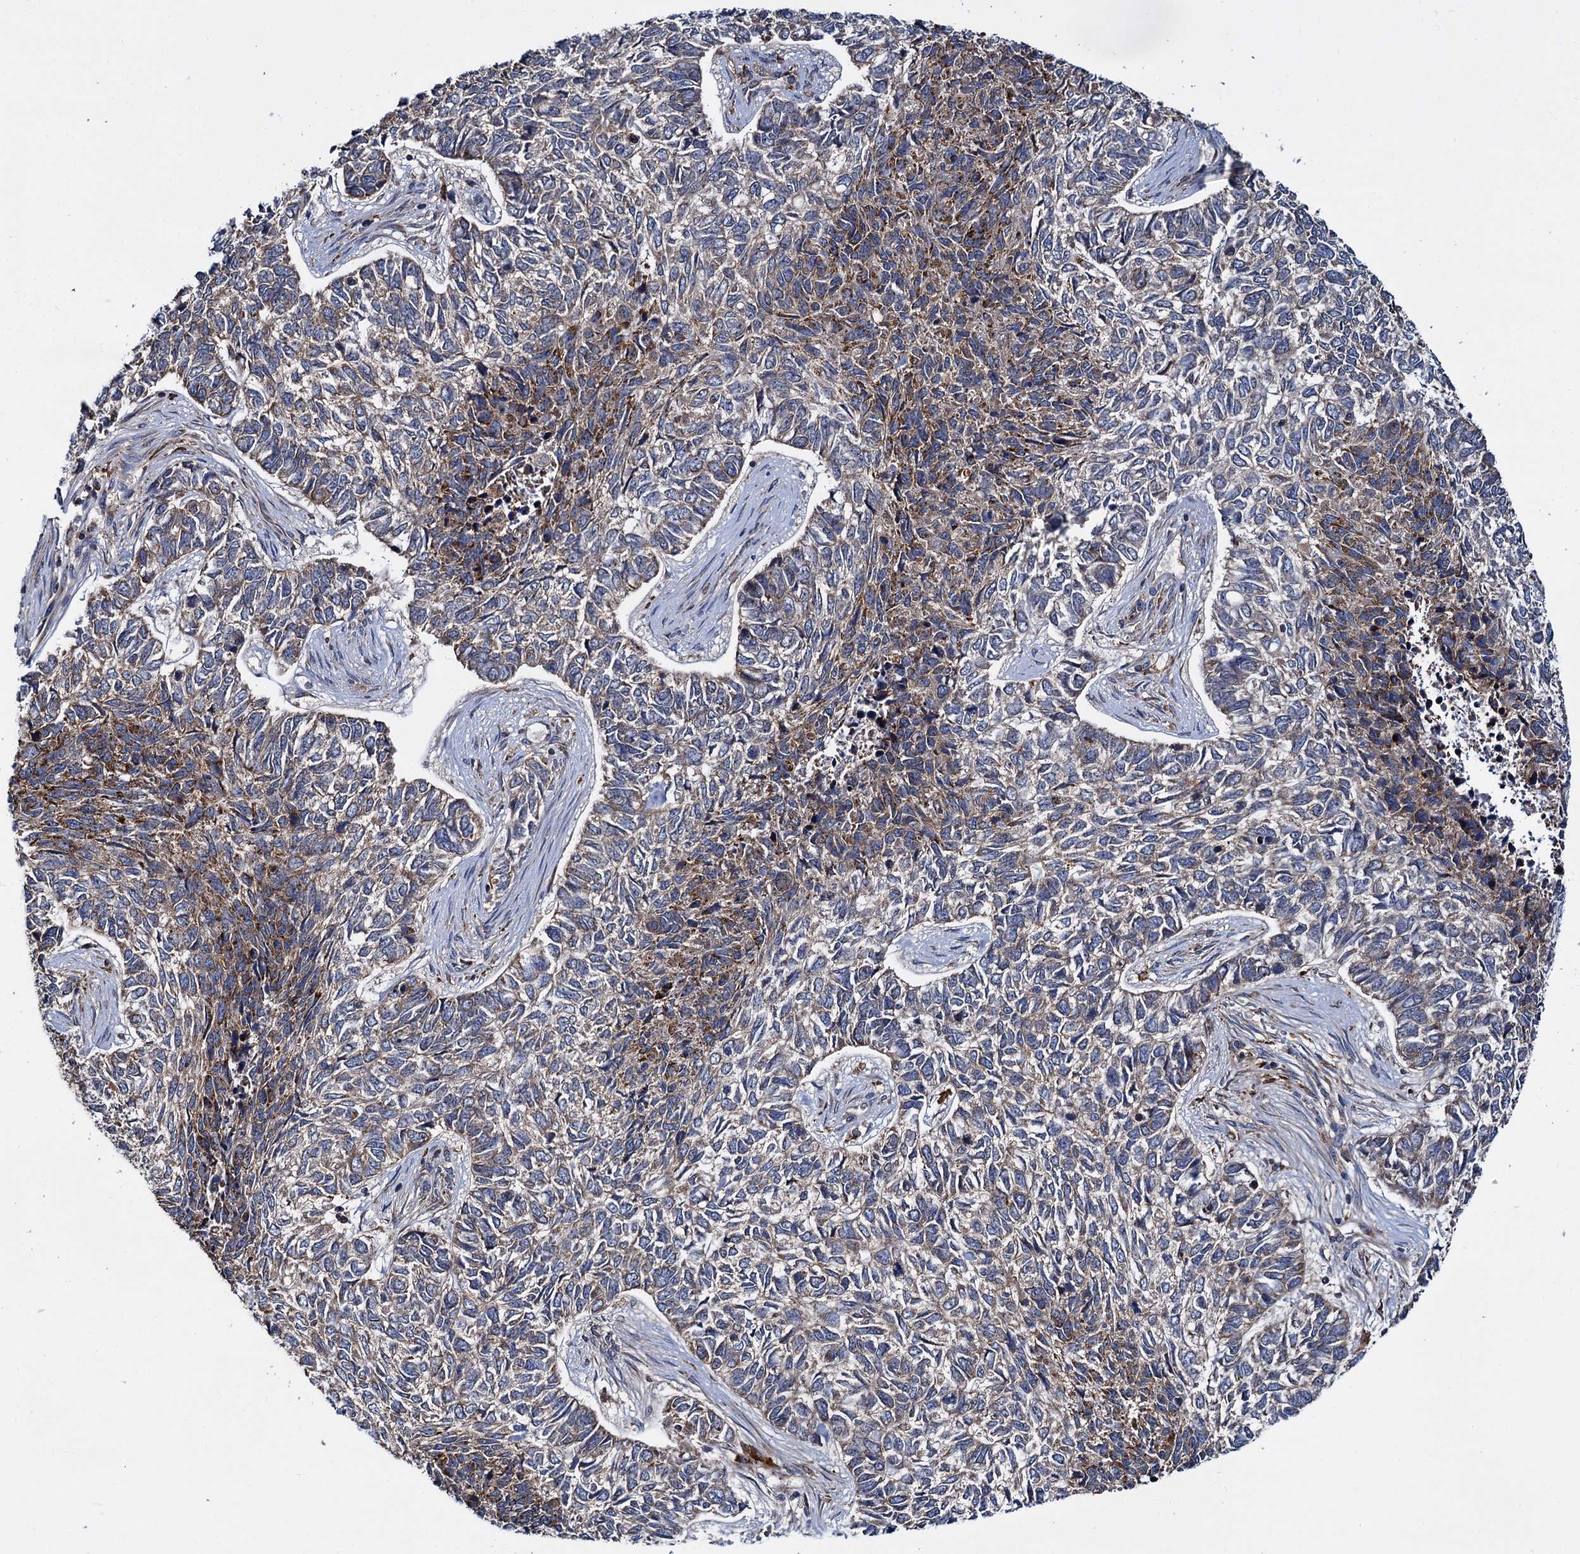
{"staining": {"intensity": "moderate", "quantity": "25%-75%", "location": "cytoplasmic/membranous"}, "tissue": "skin cancer", "cell_type": "Tumor cells", "image_type": "cancer", "snomed": [{"axis": "morphology", "description": "Basal cell carcinoma"}, {"axis": "topography", "description": "Skin"}], "caption": "IHC (DAB (3,3'-diaminobenzidine)) staining of human skin basal cell carcinoma shows moderate cytoplasmic/membranous protein positivity in about 25%-75% of tumor cells.", "gene": "UFM1", "patient": {"sex": "female", "age": 65}}